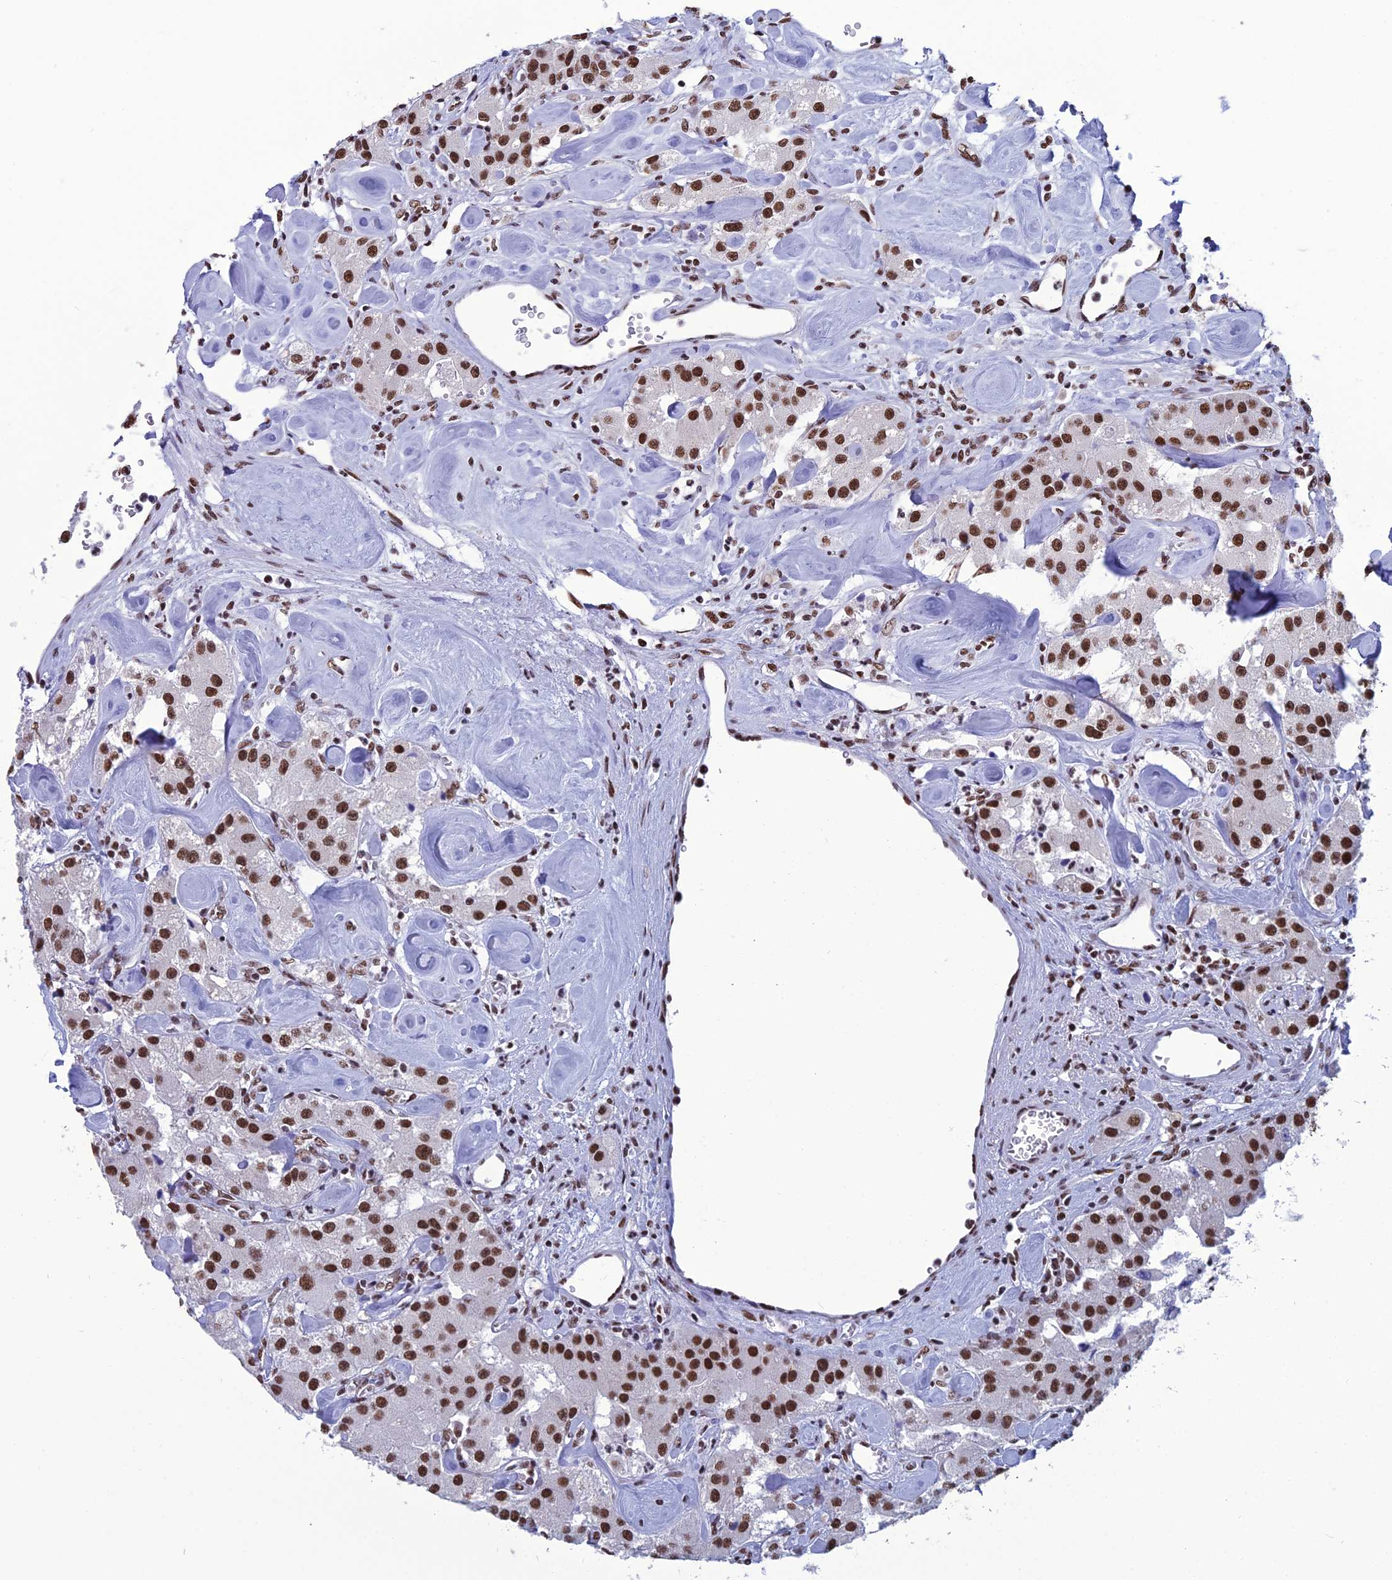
{"staining": {"intensity": "strong", "quantity": ">75%", "location": "nuclear"}, "tissue": "carcinoid", "cell_type": "Tumor cells", "image_type": "cancer", "snomed": [{"axis": "morphology", "description": "Carcinoid, malignant, NOS"}, {"axis": "topography", "description": "Pancreas"}], "caption": "Malignant carcinoid stained with a brown dye exhibits strong nuclear positive staining in about >75% of tumor cells.", "gene": "PRAMEF12", "patient": {"sex": "male", "age": 41}}